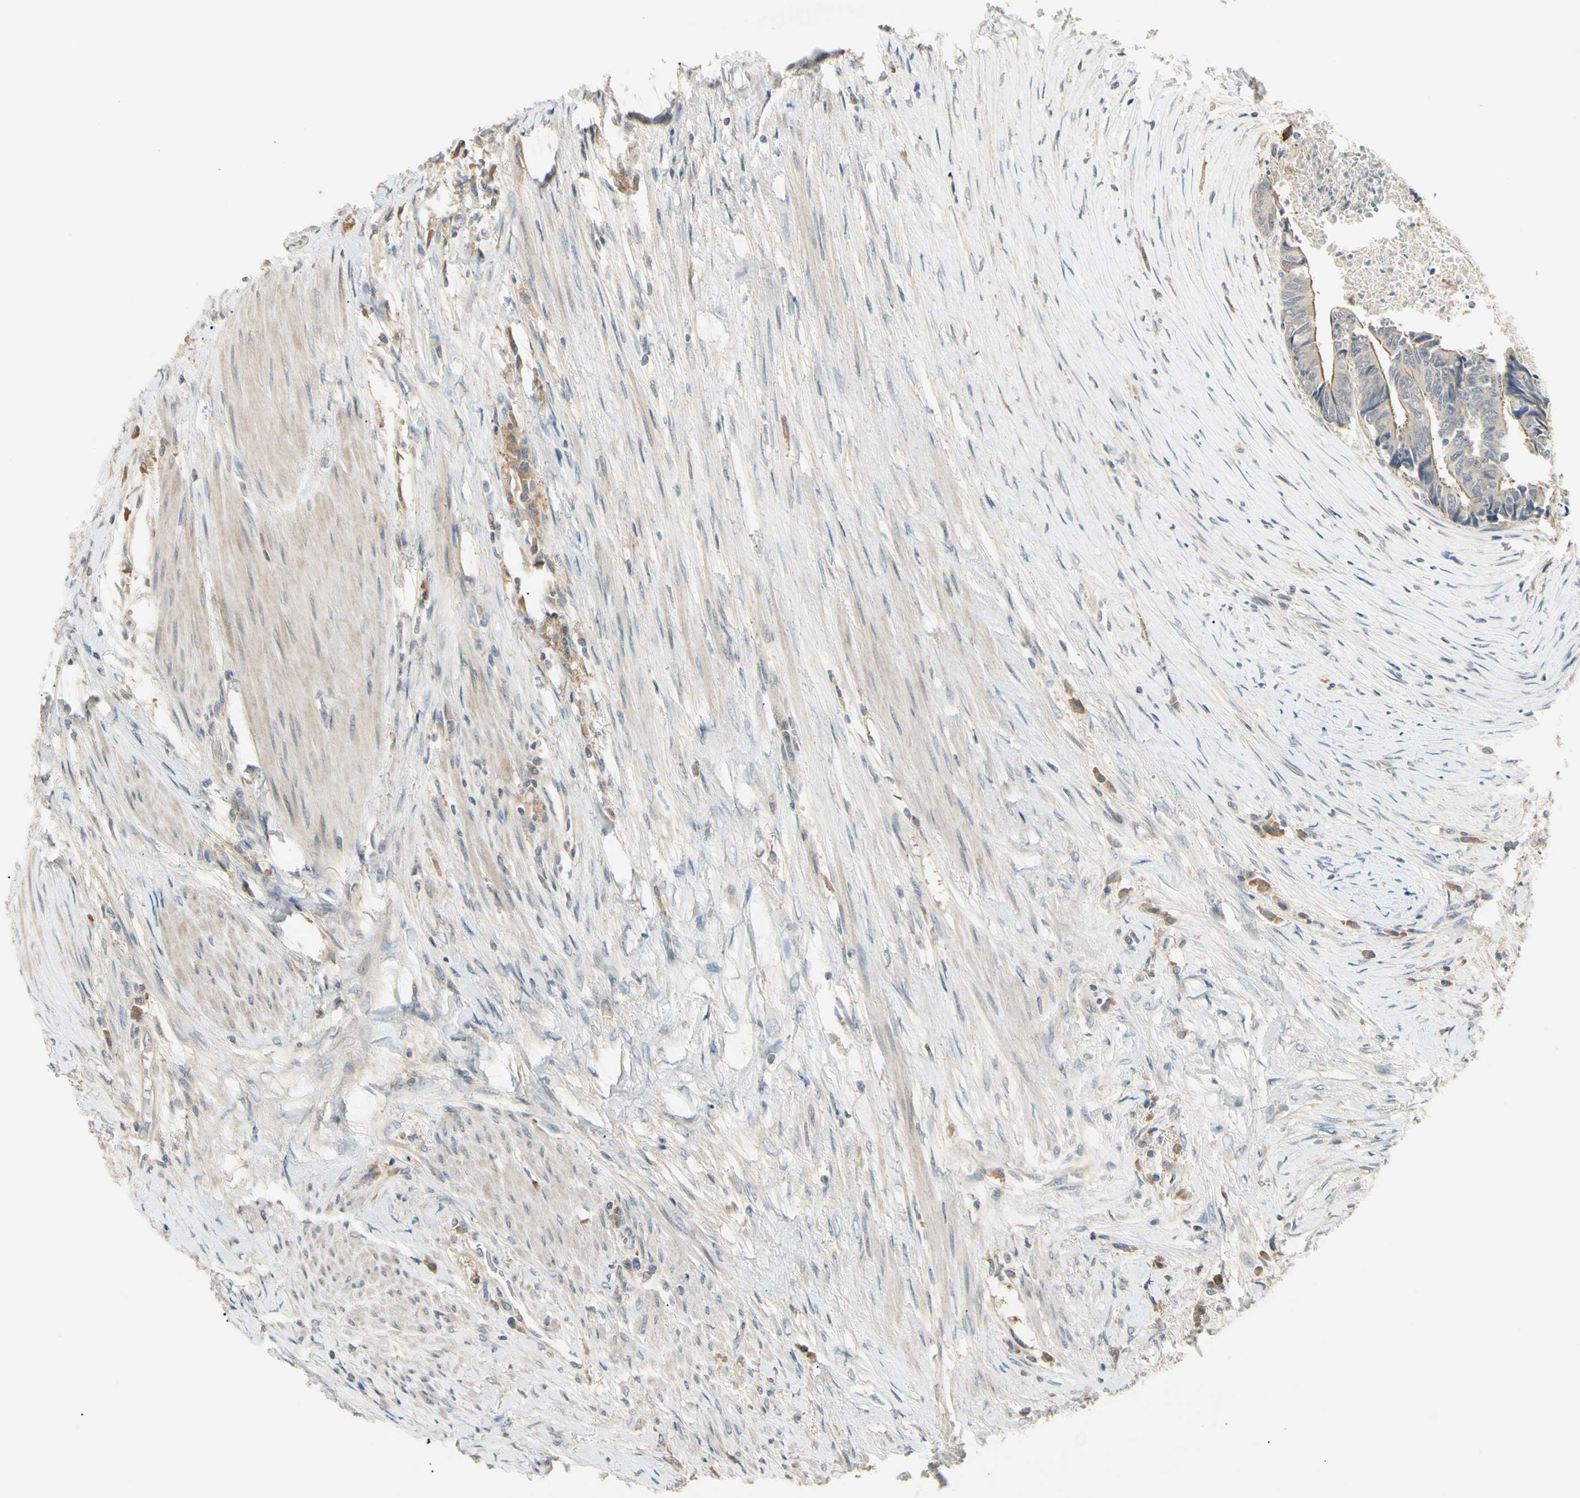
{"staining": {"intensity": "weak", "quantity": "25%-75%", "location": "cytoplasmic/membranous"}, "tissue": "colorectal cancer", "cell_type": "Tumor cells", "image_type": "cancer", "snomed": [{"axis": "morphology", "description": "Adenocarcinoma, NOS"}, {"axis": "topography", "description": "Rectum"}], "caption": "Immunohistochemistry (IHC) micrograph of human colorectal cancer (adenocarcinoma) stained for a protein (brown), which demonstrates low levels of weak cytoplasmic/membranous staining in approximately 25%-75% of tumor cells.", "gene": "P3H2", "patient": {"sex": "male", "age": 63}}